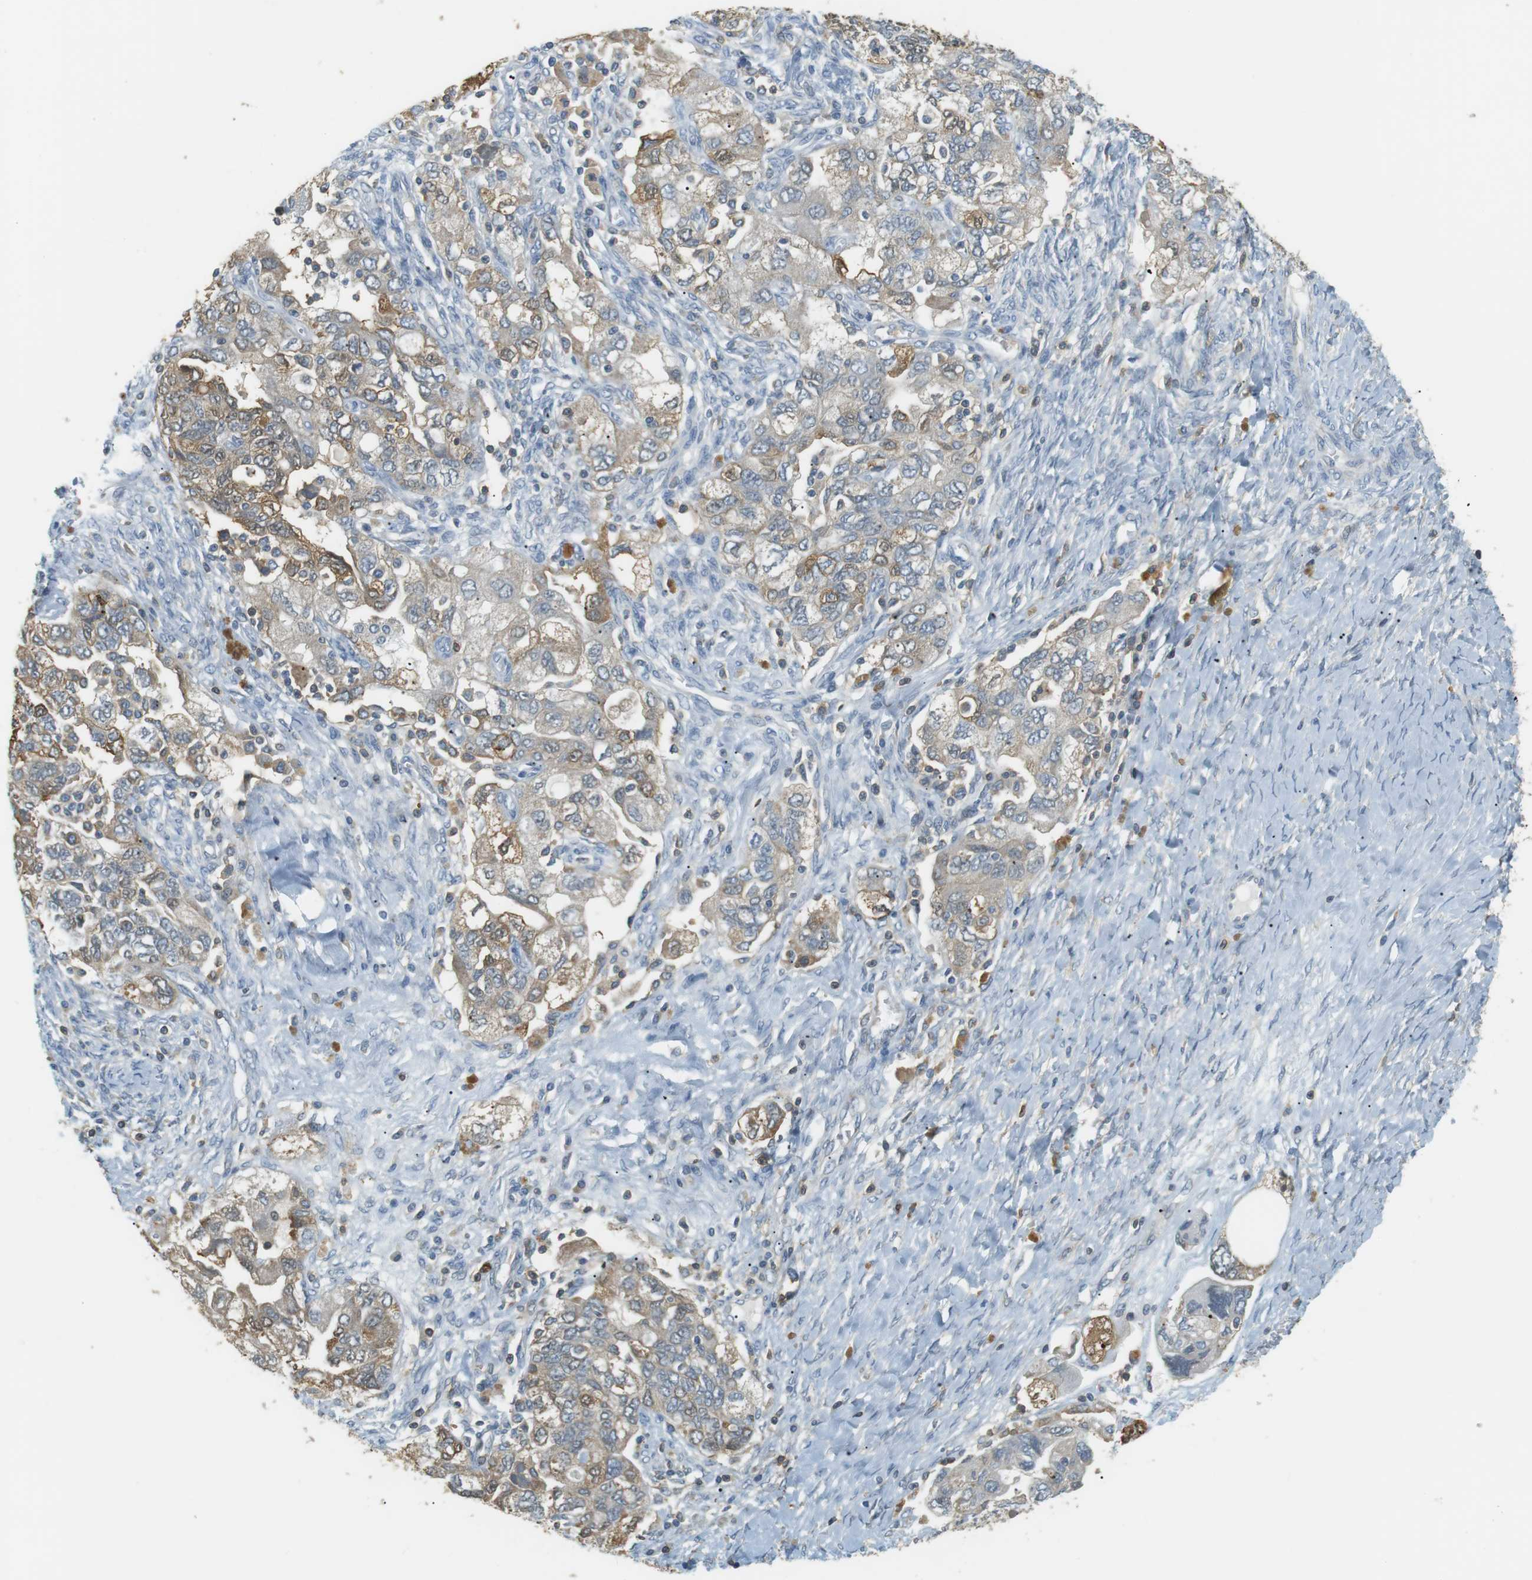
{"staining": {"intensity": "weak", "quantity": ">75%", "location": "cytoplasmic/membranous"}, "tissue": "ovarian cancer", "cell_type": "Tumor cells", "image_type": "cancer", "snomed": [{"axis": "morphology", "description": "Carcinoma, NOS"}, {"axis": "morphology", "description": "Cystadenocarcinoma, serous, NOS"}, {"axis": "topography", "description": "Ovary"}], "caption": "Immunohistochemistry image of neoplastic tissue: human ovarian carcinoma stained using immunohistochemistry displays low levels of weak protein expression localized specifically in the cytoplasmic/membranous of tumor cells, appearing as a cytoplasmic/membranous brown color.", "gene": "P2RY1", "patient": {"sex": "female", "age": 69}}